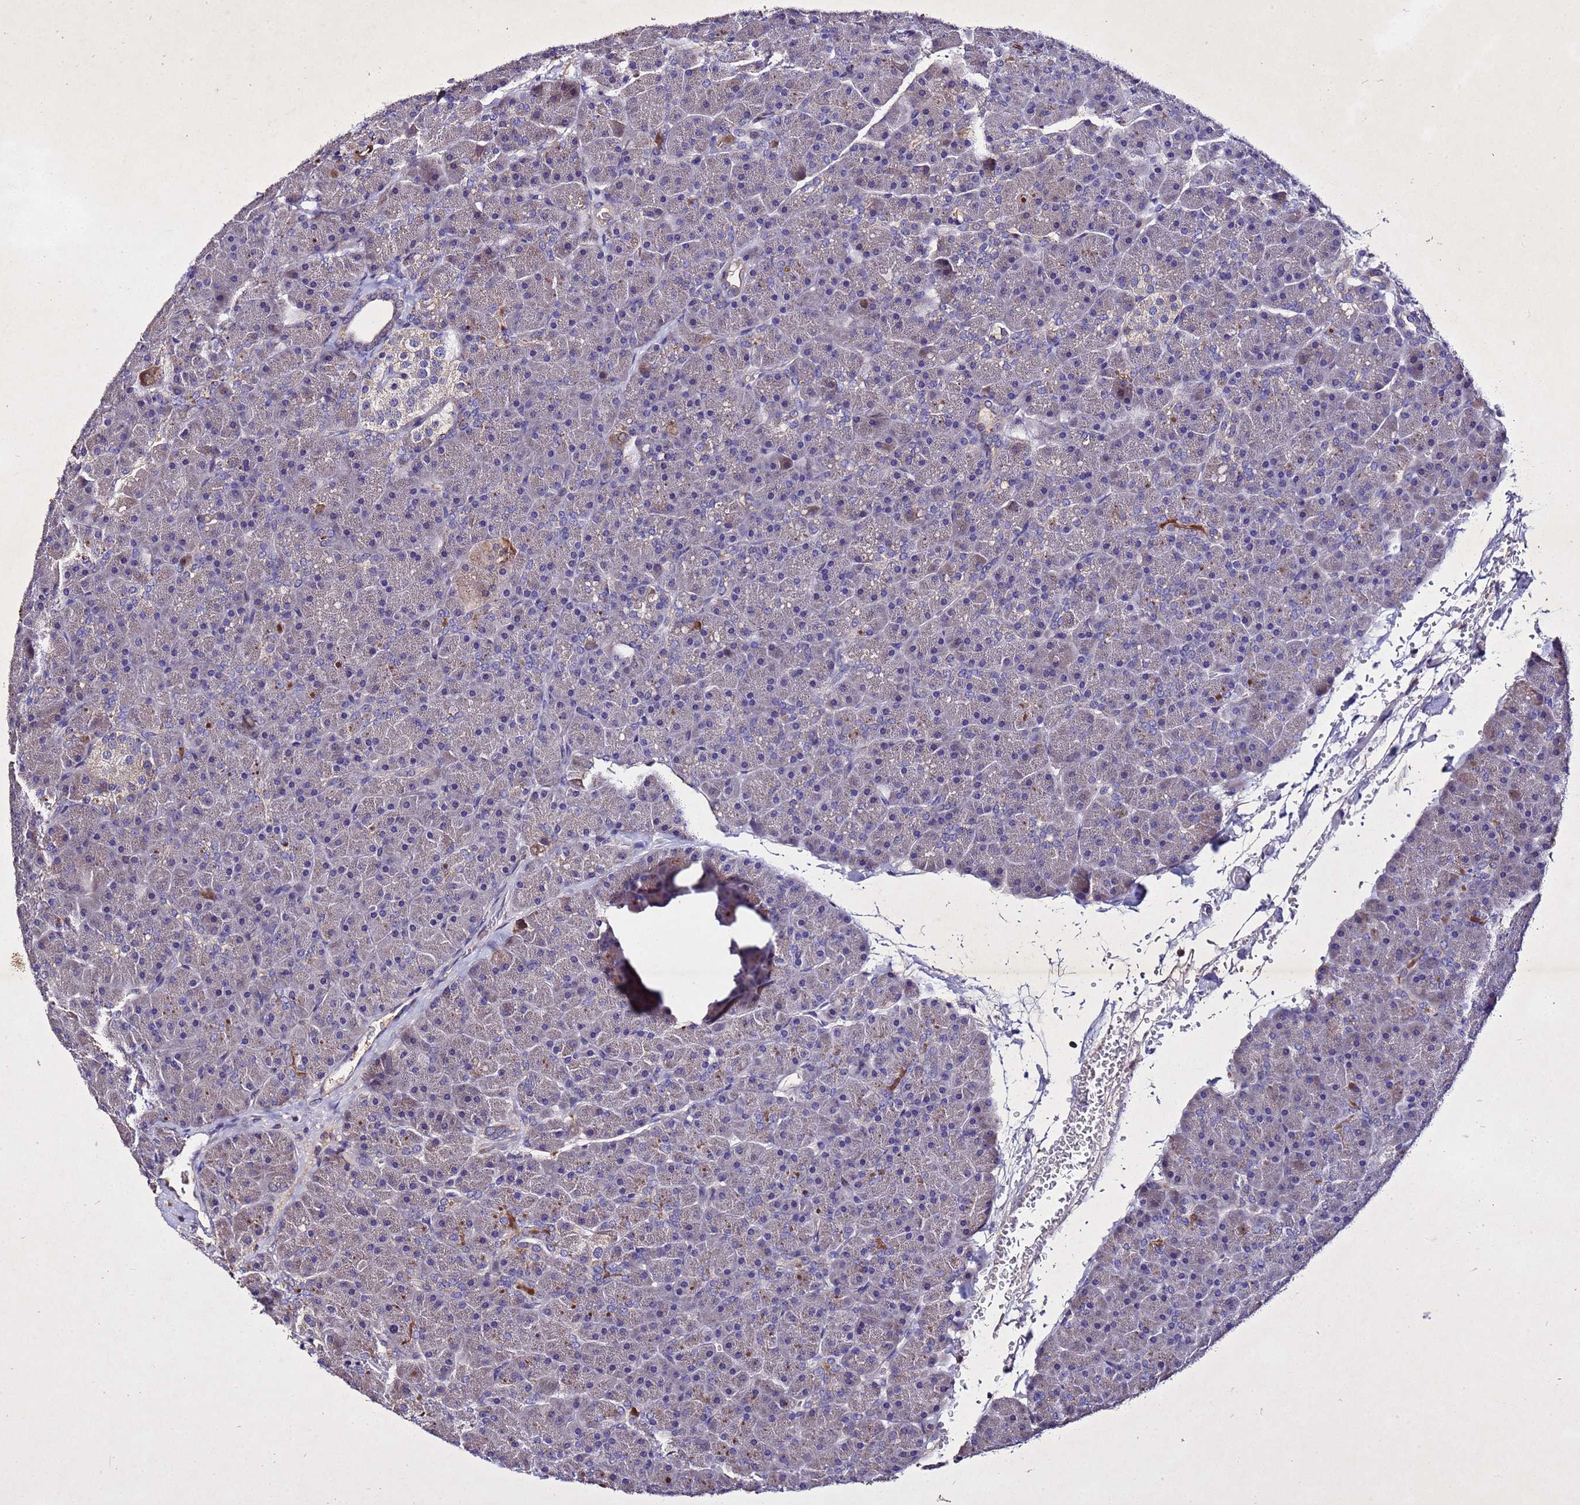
{"staining": {"intensity": "moderate", "quantity": "<25%", "location": "cytoplasmic/membranous"}, "tissue": "pancreas", "cell_type": "Exocrine glandular cells", "image_type": "normal", "snomed": [{"axis": "morphology", "description": "Normal tissue, NOS"}, {"axis": "topography", "description": "Pancreas"}], "caption": "Immunohistochemical staining of unremarkable human pancreas demonstrates moderate cytoplasmic/membranous protein expression in about <25% of exocrine glandular cells. The protein is shown in brown color, while the nuclei are stained blue.", "gene": "SV2B", "patient": {"sex": "male", "age": 36}}